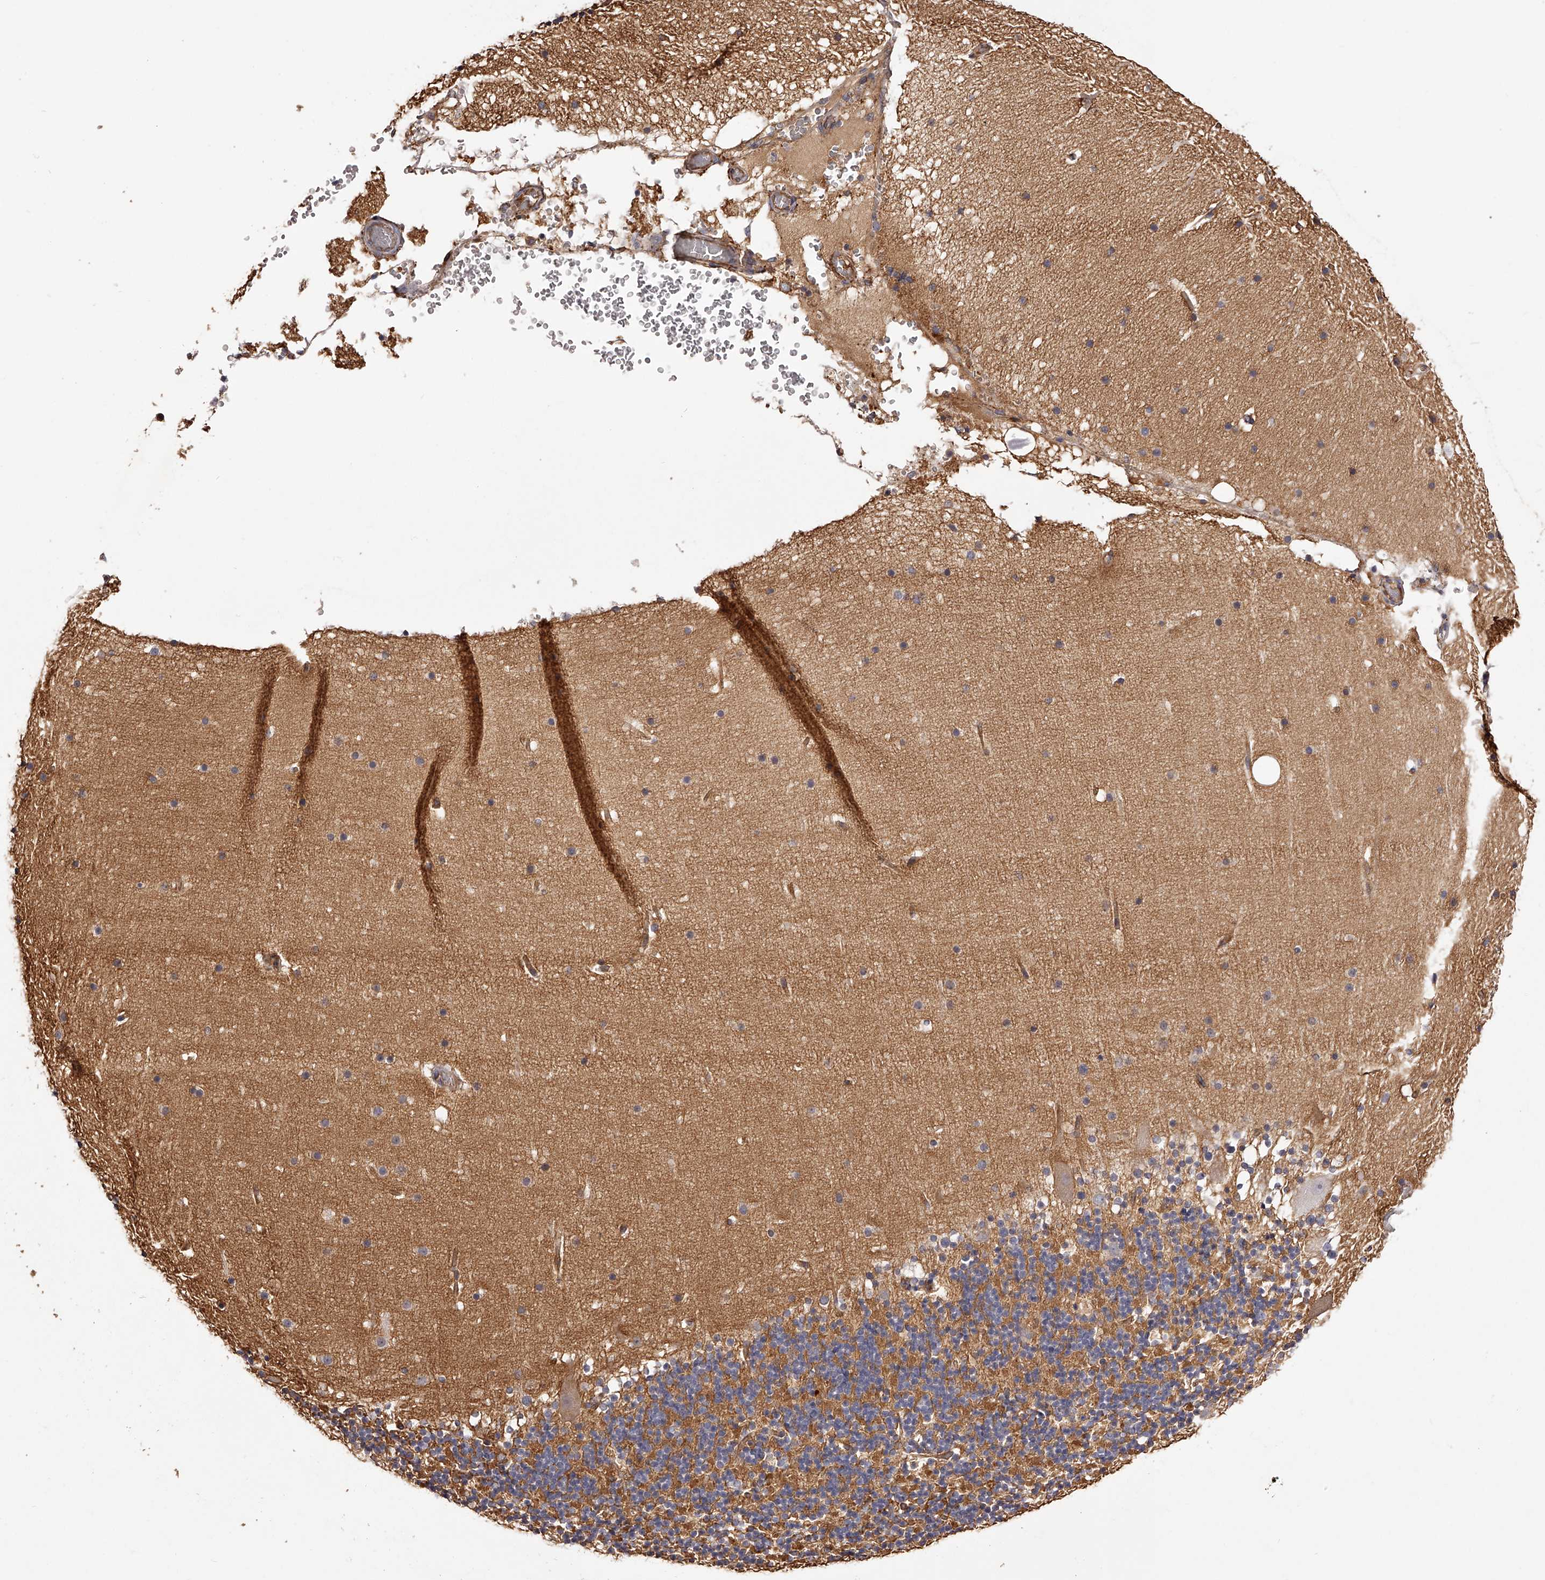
{"staining": {"intensity": "moderate", "quantity": ">75%", "location": "cytoplasmic/membranous"}, "tissue": "cerebellum", "cell_type": "Cells in granular layer", "image_type": "normal", "snomed": [{"axis": "morphology", "description": "Normal tissue, NOS"}, {"axis": "topography", "description": "Cerebellum"}], "caption": "Cells in granular layer exhibit medium levels of moderate cytoplasmic/membranous staining in about >75% of cells in benign human cerebellum.", "gene": "LTV1", "patient": {"sex": "male", "age": 57}}